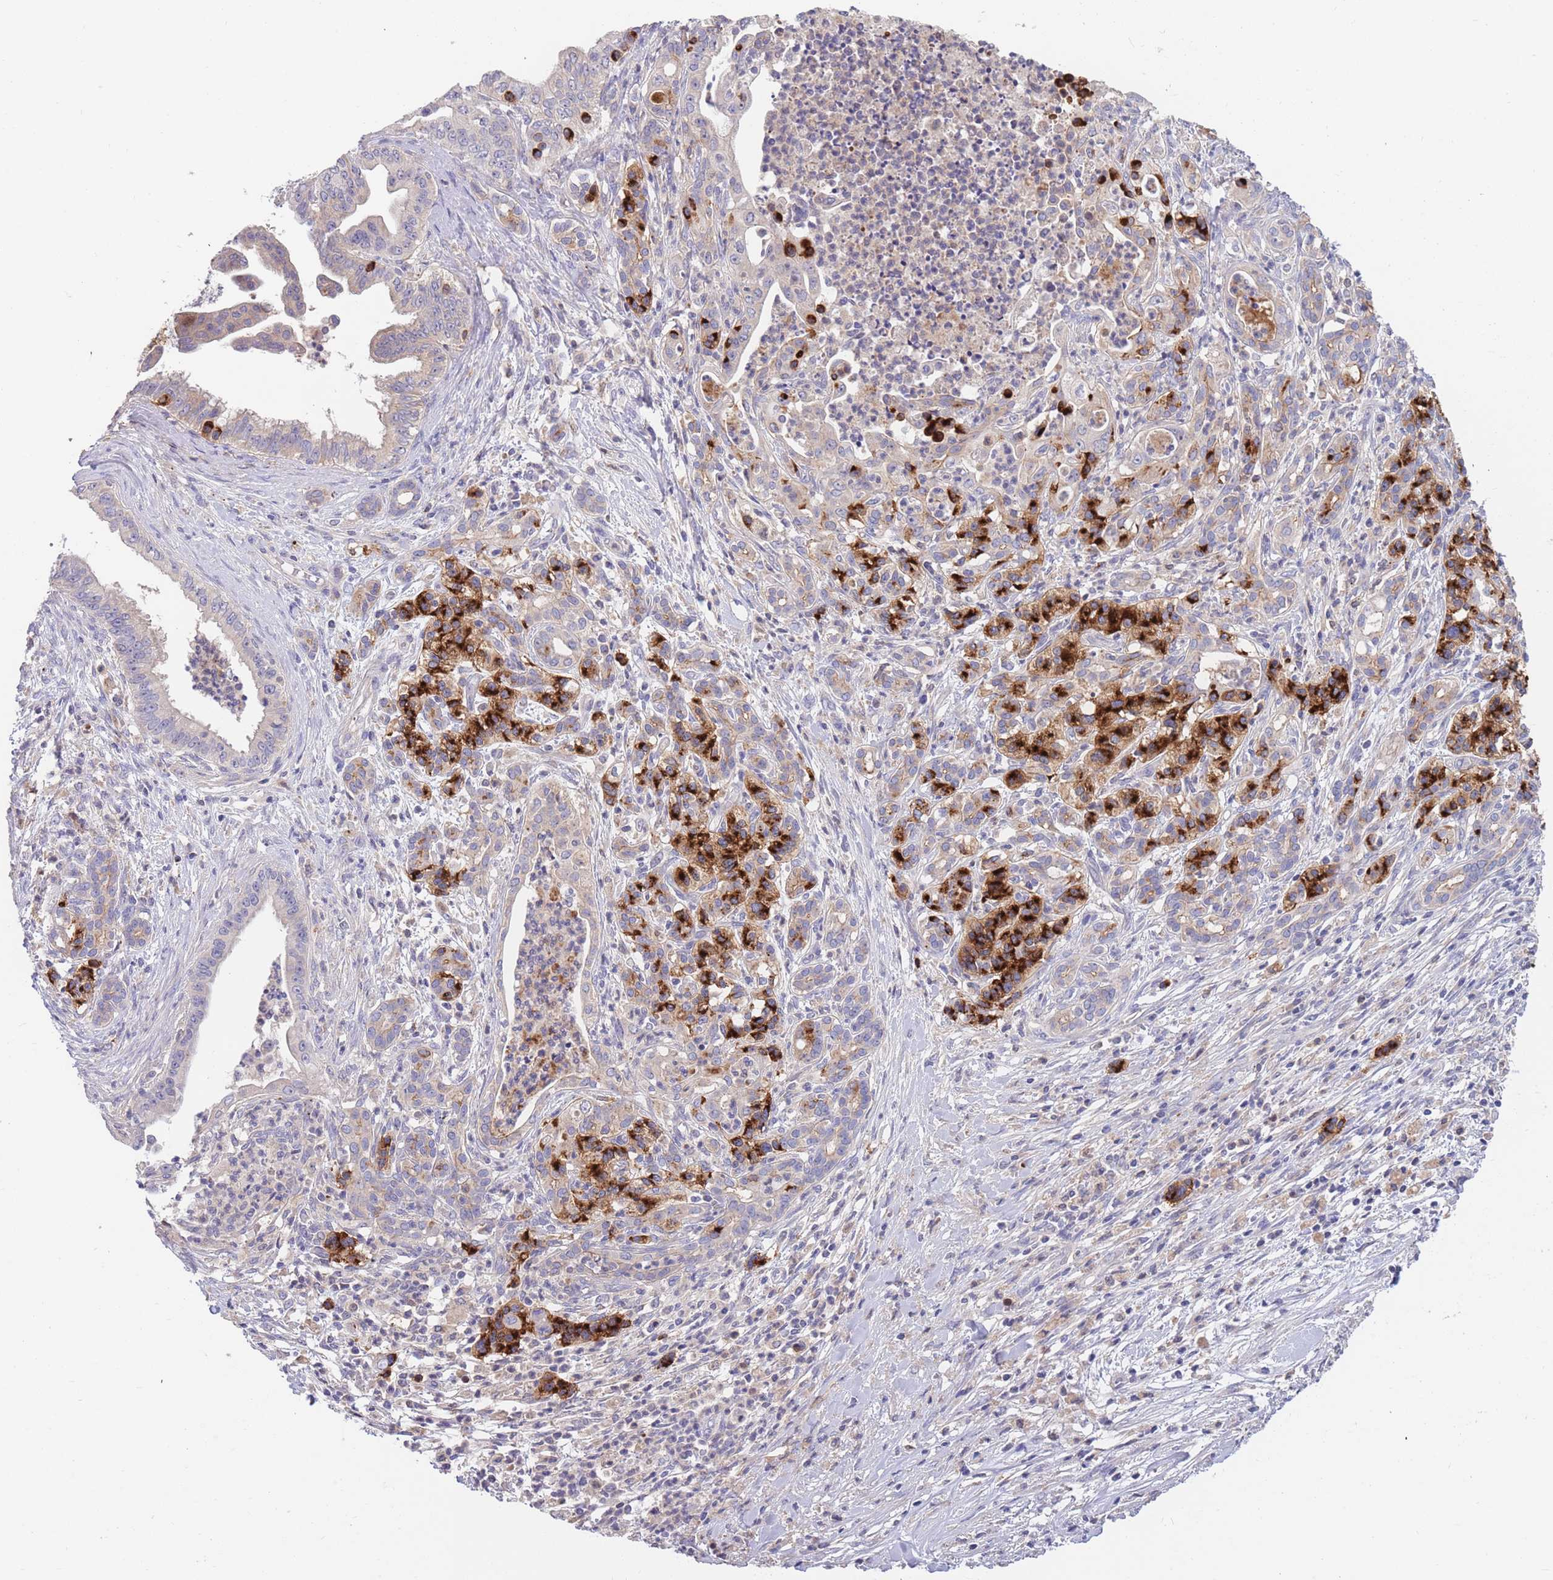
{"staining": {"intensity": "strong", "quantity": "25%-75%", "location": "cytoplasmic/membranous"}, "tissue": "pancreatic cancer", "cell_type": "Tumor cells", "image_type": "cancer", "snomed": [{"axis": "morphology", "description": "Adenocarcinoma, NOS"}, {"axis": "topography", "description": "Pancreas"}], "caption": "This image displays IHC staining of human adenocarcinoma (pancreatic), with high strong cytoplasmic/membranous expression in approximately 25%-75% of tumor cells.", "gene": "BORCS5", "patient": {"sex": "male", "age": 58}}